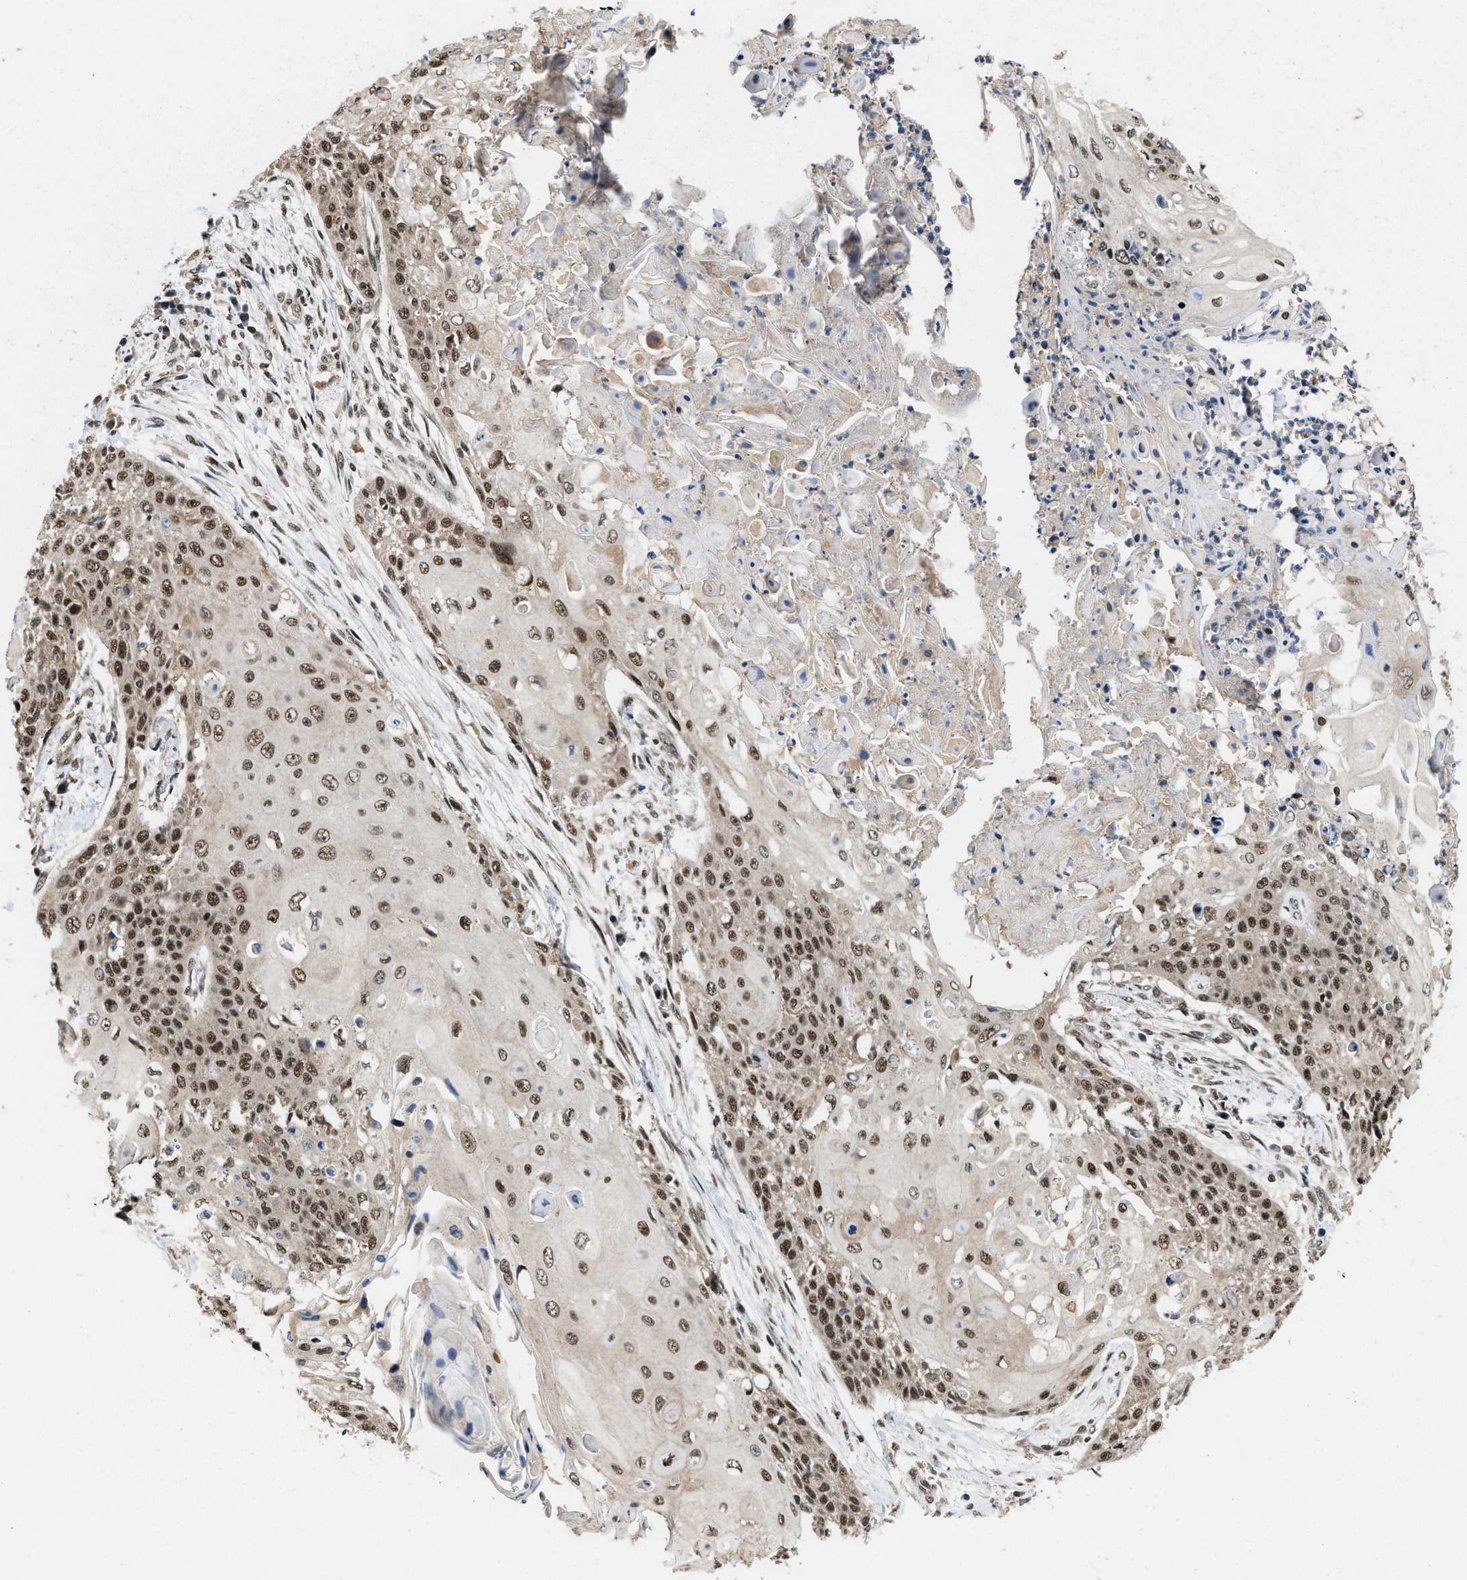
{"staining": {"intensity": "moderate", "quantity": ">75%", "location": "nuclear"}, "tissue": "cervical cancer", "cell_type": "Tumor cells", "image_type": "cancer", "snomed": [{"axis": "morphology", "description": "Squamous cell carcinoma, NOS"}, {"axis": "topography", "description": "Cervix"}], "caption": "Protein staining of cervical squamous cell carcinoma tissue demonstrates moderate nuclear positivity in approximately >75% of tumor cells.", "gene": "ATF7IP", "patient": {"sex": "female", "age": 39}}